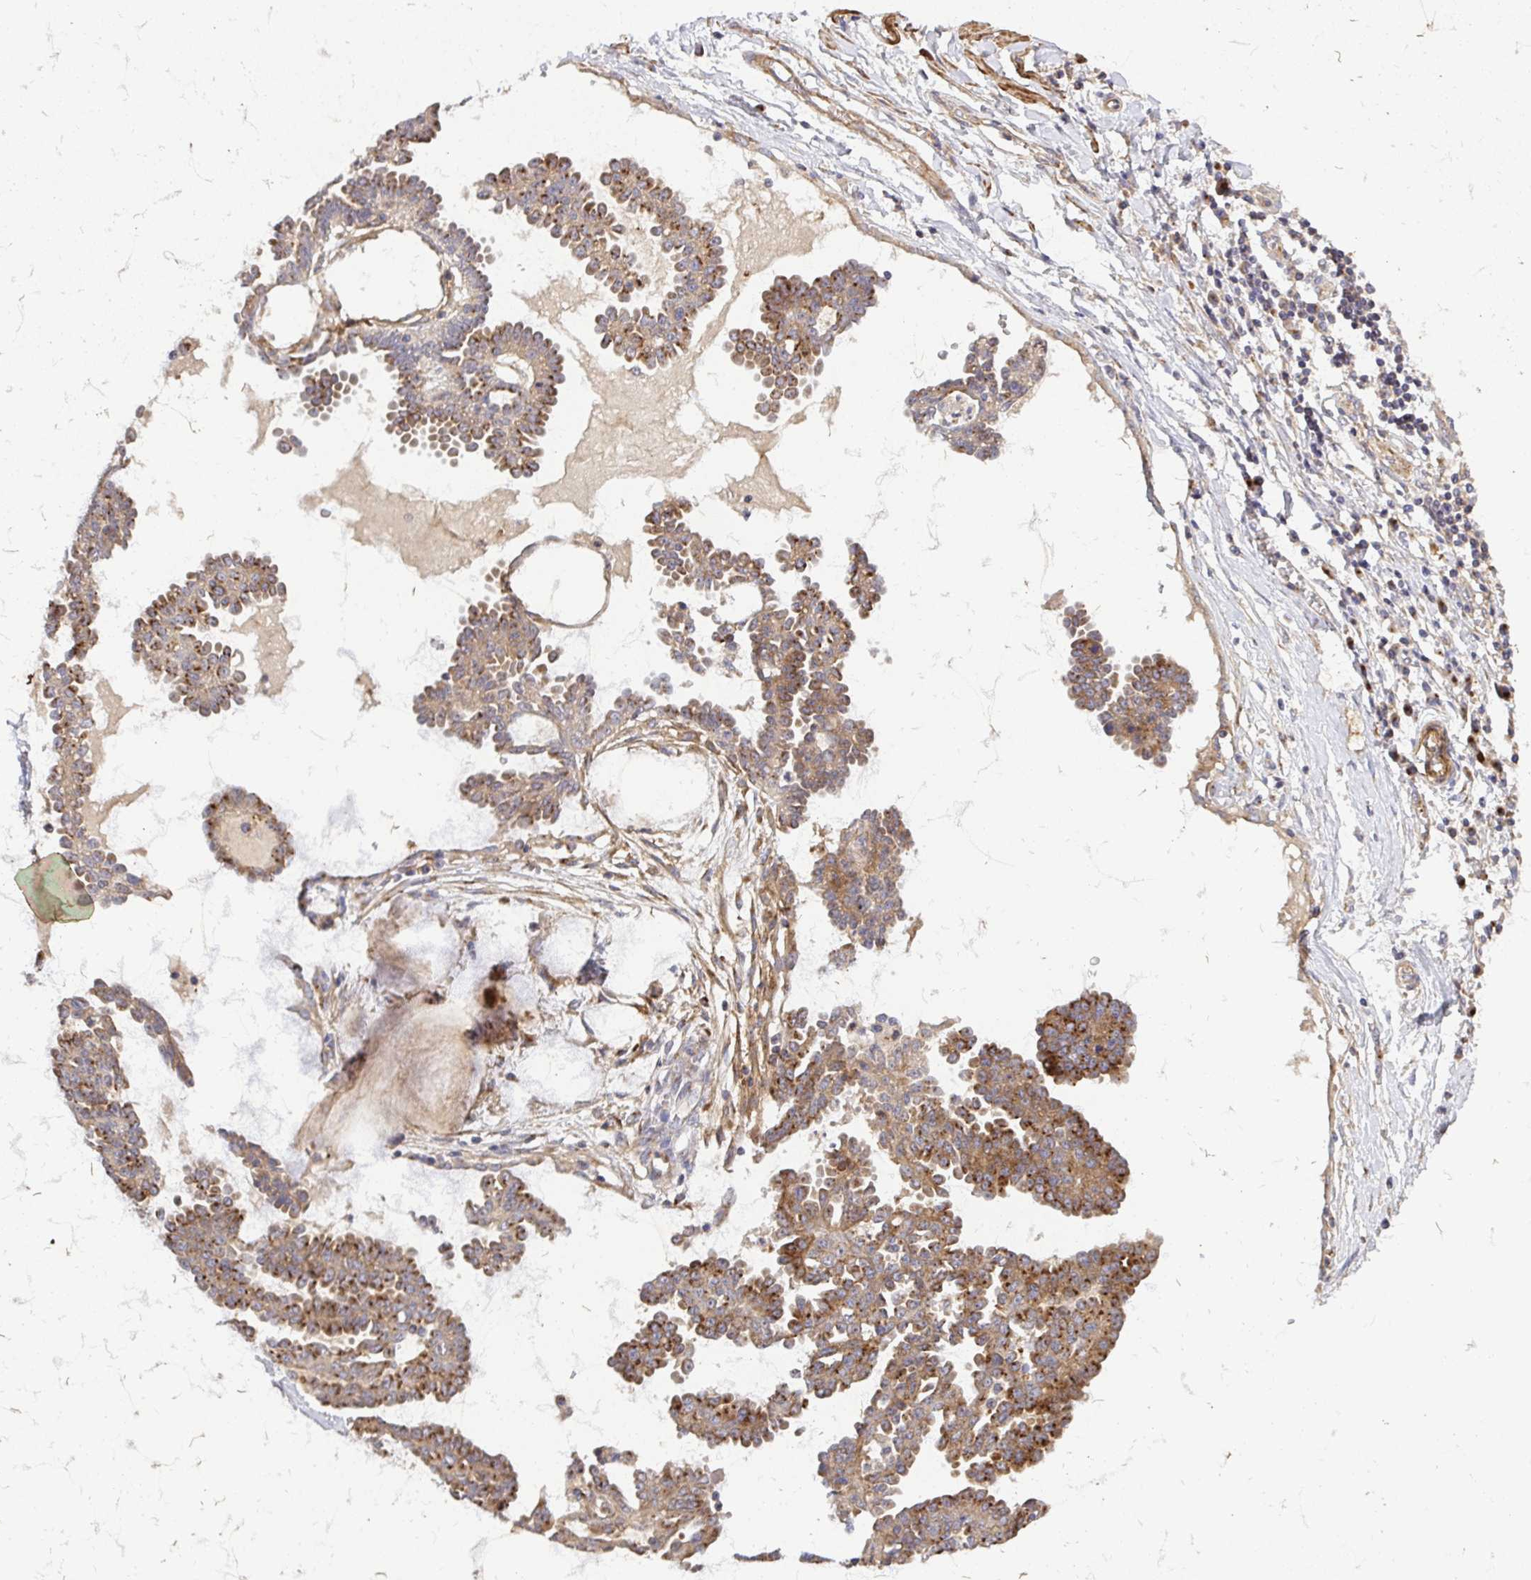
{"staining": {"intensity": "moderate", "quantity": ">75%", "location": "cytoplasmic/membranous"}, "tissue": "ovarian cancer", "cell_type": "Tumor cells", "image_type": "cancer", "snomed": [{"axis": "morphology", "description": "Cystadenocarcinoma, serous, NOS"}, {"axis": "topography", "description": "Ovary"}], "caption": "Ovarian cancer (serous cystadenocarcinoma) stained for a protein displays moderate cytoplasmic/membranous positivity in tumor cells. Using DAB (brown) and hematoxylin (blue) stains, captured at high magnification using brightfield microscopy.", "gene": "TM9SF4", "patient": {"sex": "female", "age": 71}}